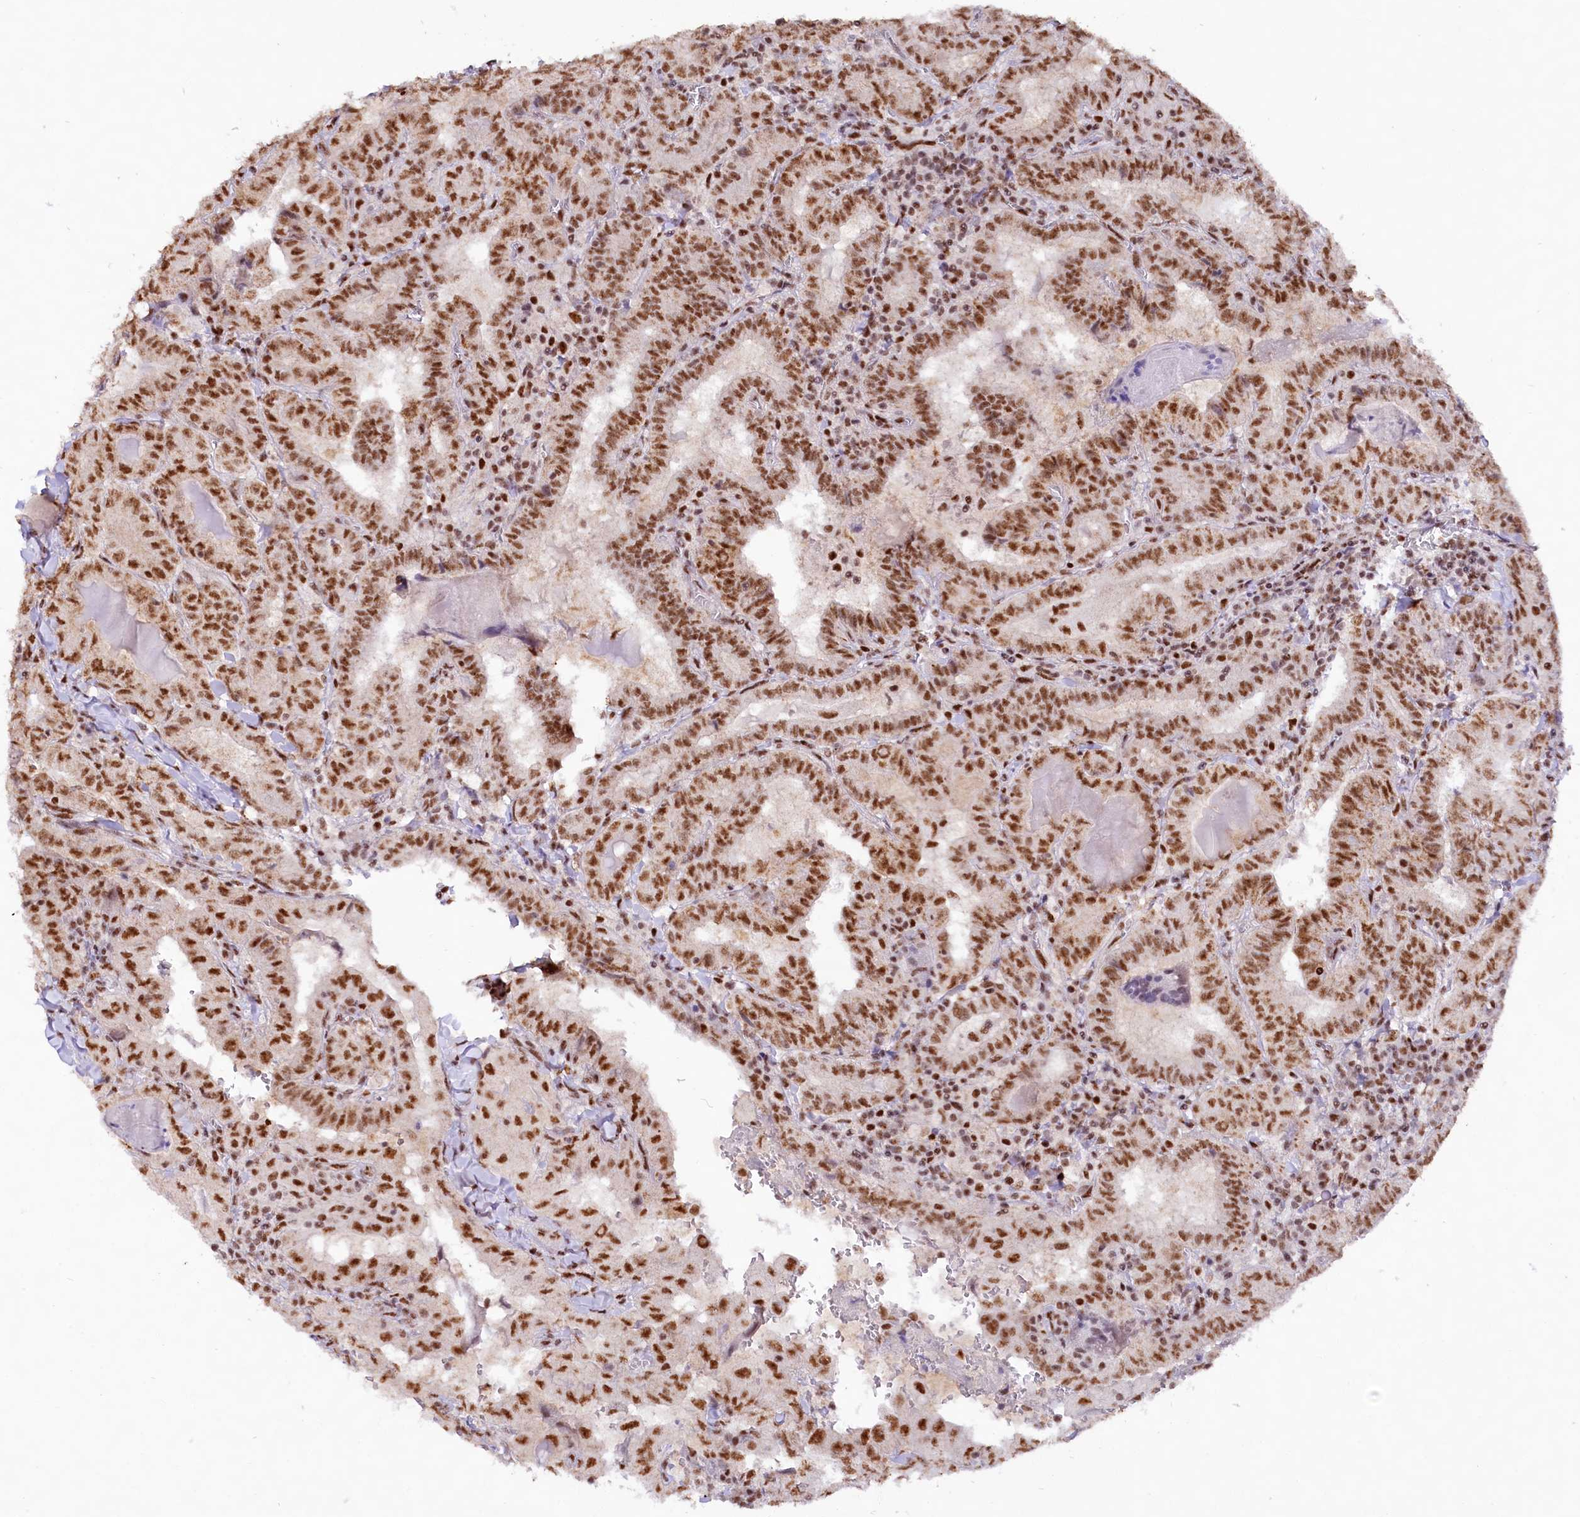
{"staining": {"intensity": "strong", "quantity": ">75%", "location": "nuclear"}, "tissue": "thyroid cancer", "cell_type": "Tumor cells", "image_type": "cancer", "snomed": [{"axis": "morphology", "description": "Papillary adenocarcinoma, NOS"}, {"axis": "topography", "description": "Thyroid gland"}], "caption": "Strong nuclear staining for a protein is appreciated in about >75% of tumor cells of thyroid cancer using immunohistochemistry (IHC).", "gene": "HIRA", "patient": {"sex": "female", "age": 72}}